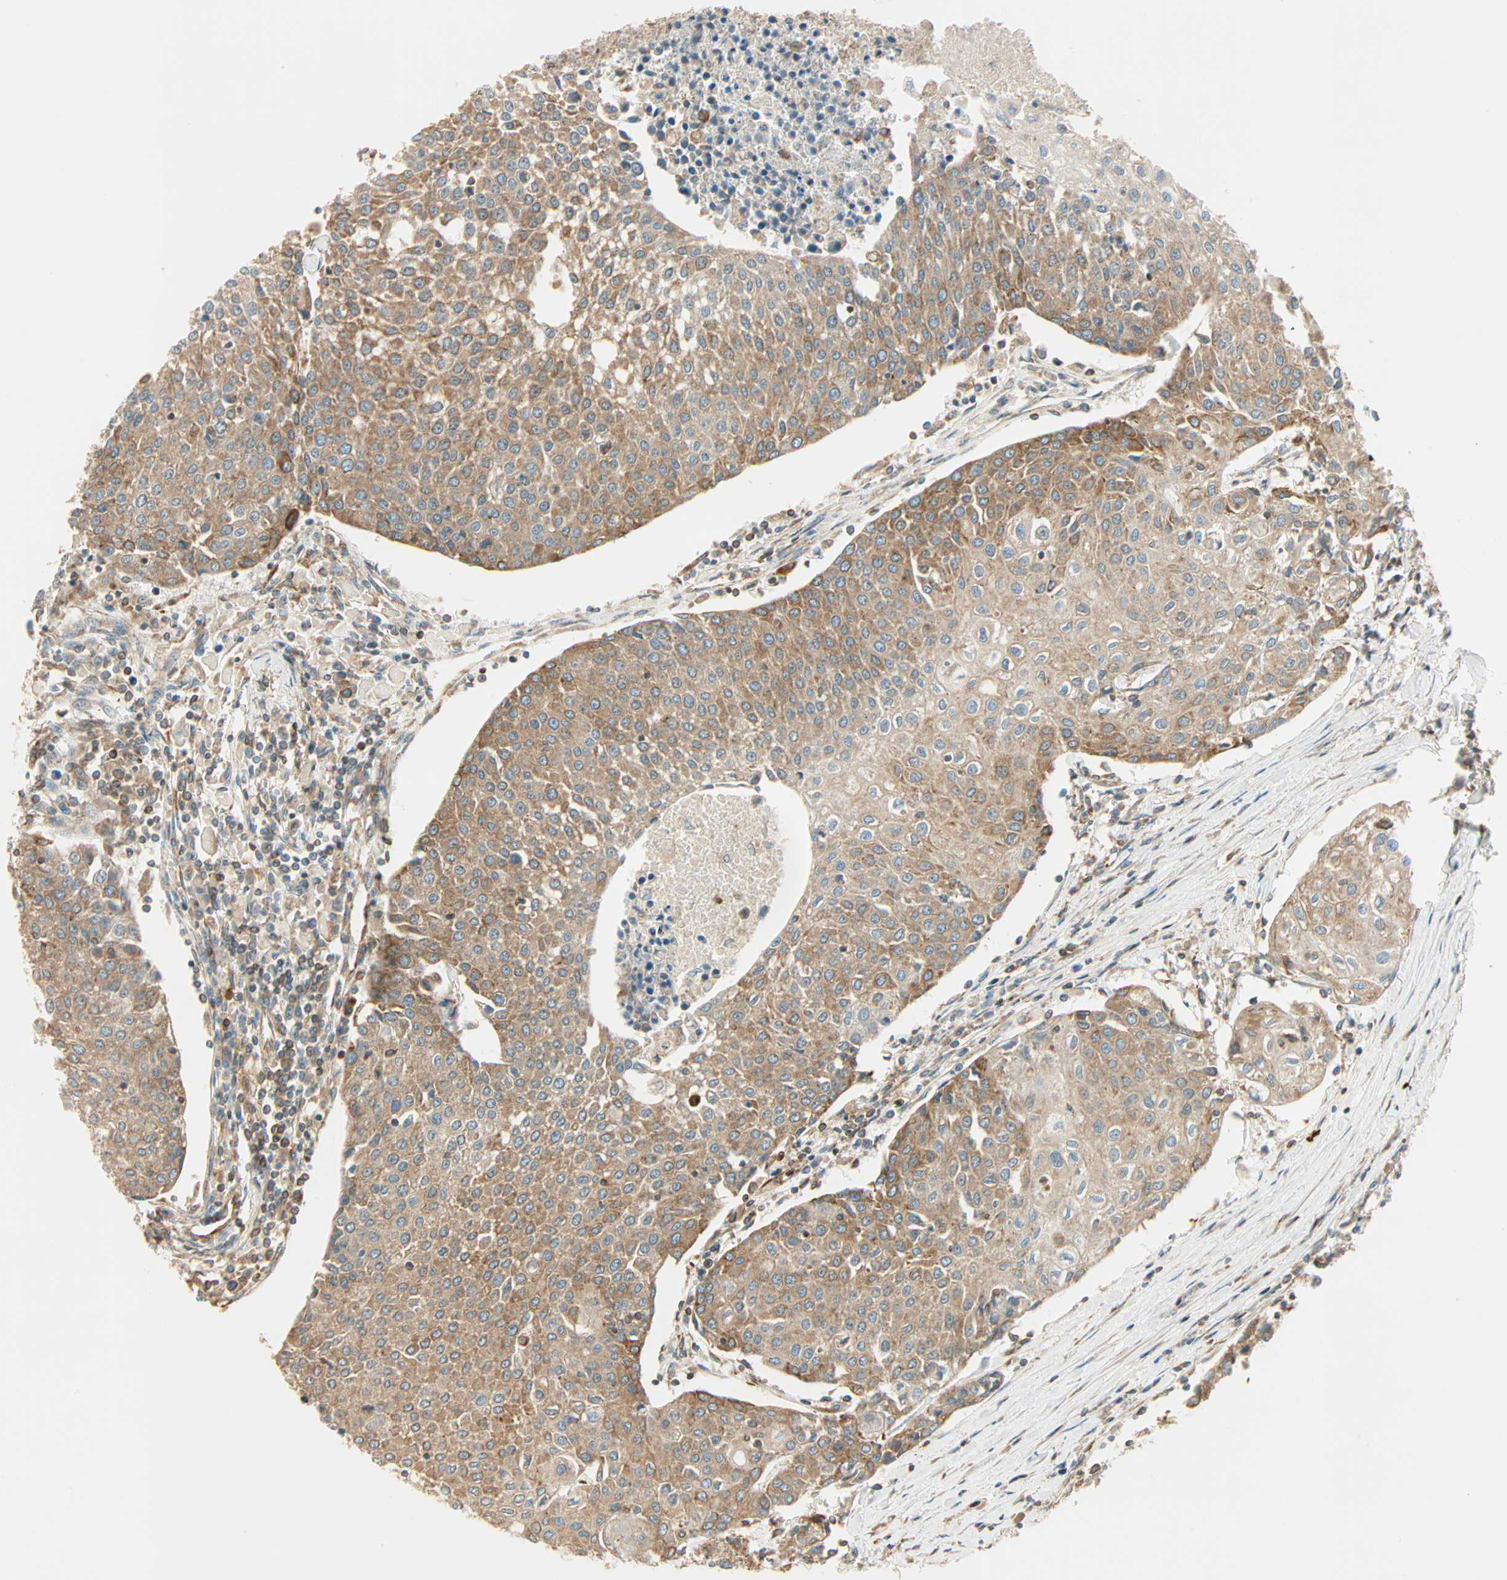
{"staining": {"intensity": "moderate", "quantity": ">75%", "location": "cytoplasmic/membranous"}, "tissue": "urothelial cancer", "cell_type": "Tumor cells", "image_type": "cancer", "snomed": [{"axis": "morphology", "description": "Urothelial carcinoma, High grade"}, {"axis": "topography", "description": "Urinary bladder"}], "caption": "This histopathology image demonstrates immunohistochemistry staining of human urothelial cancer, with medium moderate cytoplasmic/membranous positivity in approximately >75% of tumor cells.", "gene": "PNPLA6", "patient": {"sex": "female", "age": 85}}